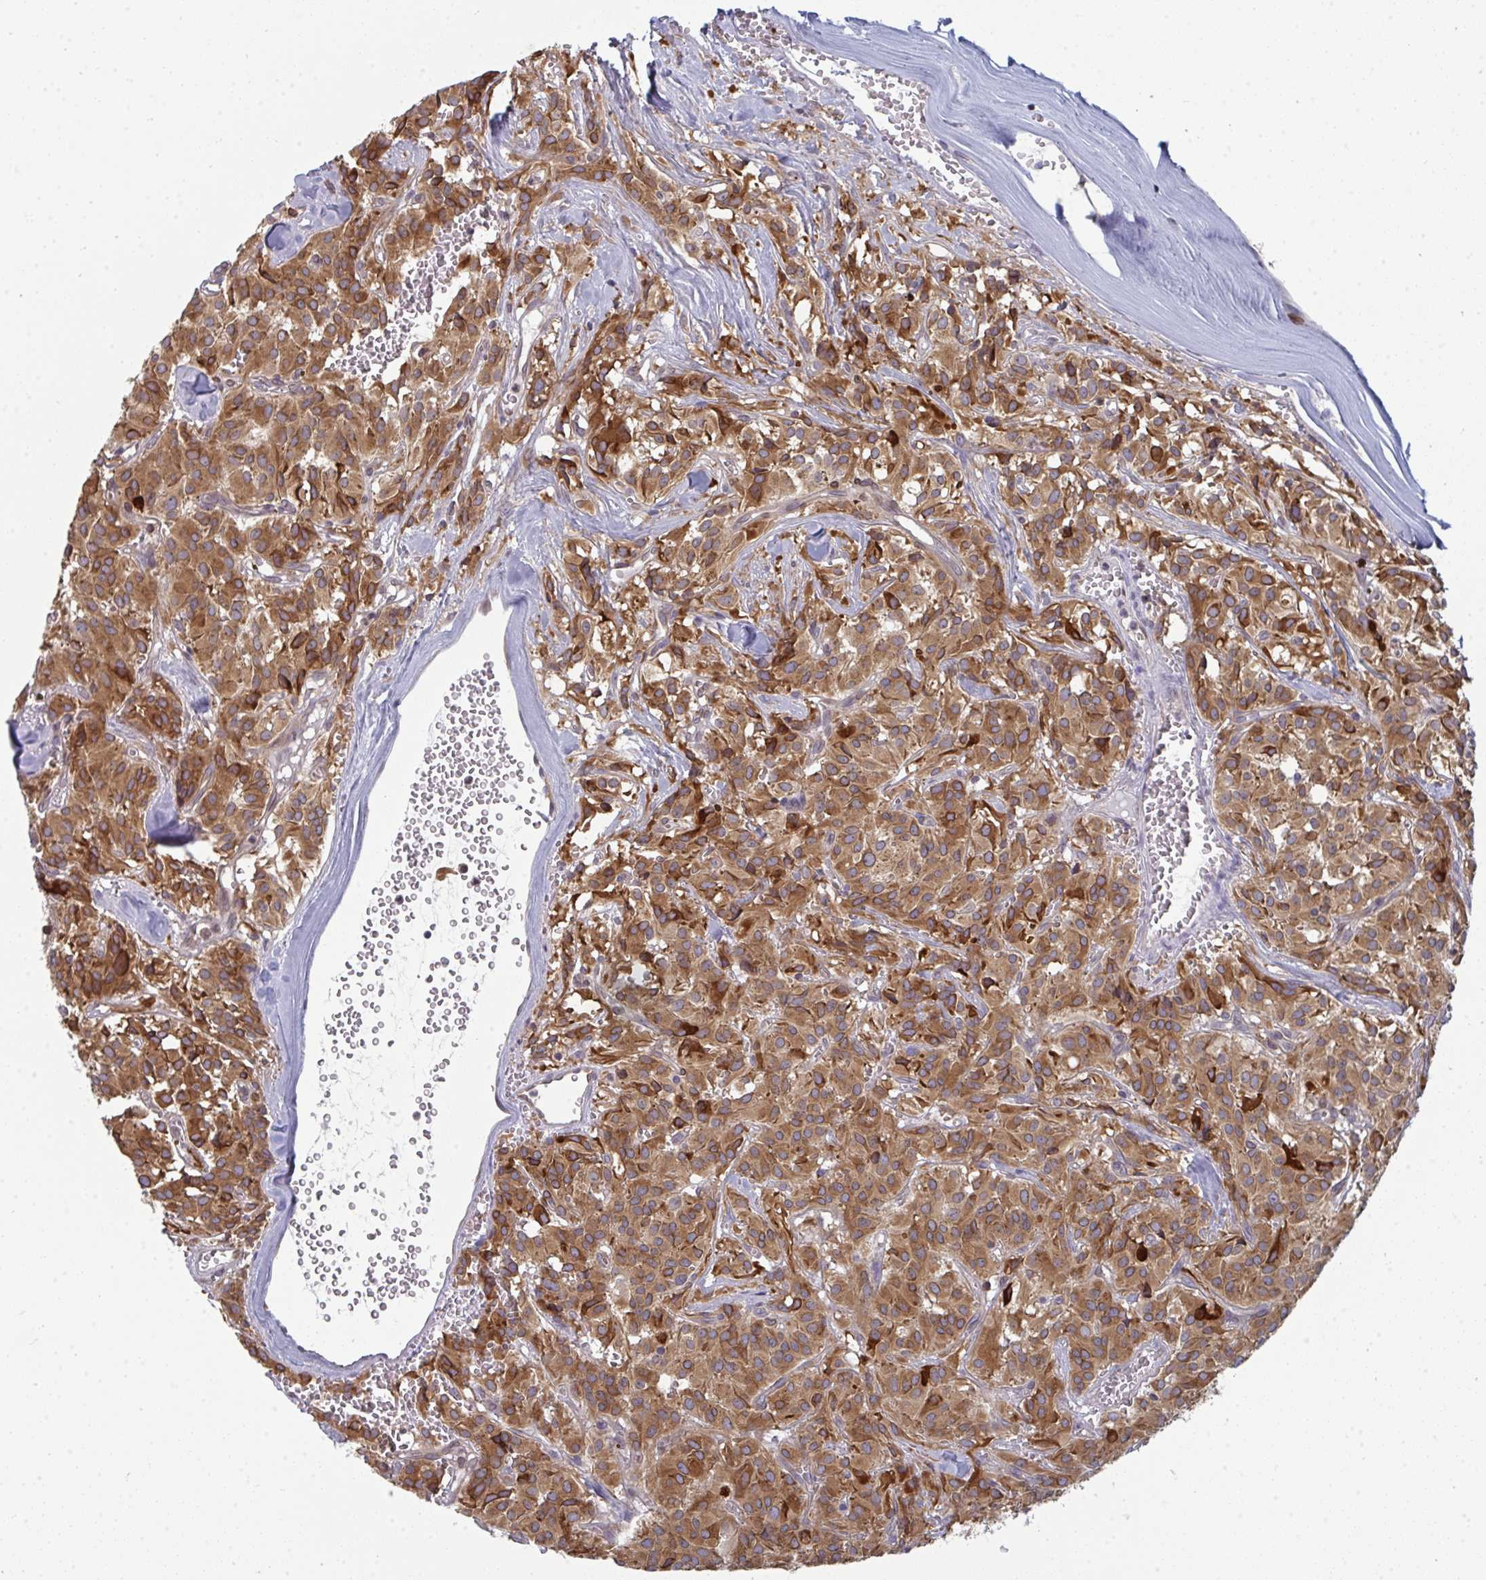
{"staining": {"intensity": "moderate", "quantity": ">75%", "location": "cytoplasmic/membranous"}, "tissue": "glioma", "cell_type": "Tumor cells", "image_type": "cancer", "snomed": [{"axis": "morphology", "description": "Glioma, malignant, Low grade"}, {"axis": "topography", "description": "Brain"}], "caption": "Human malignant low-grade glioma stained with a brown dye shows moderate cytoplasmic/membranous positive expression in approximately >75% of tumor cells.", "gene": "LYSMD4", "patient": {"sex": "male", "age": 42}}